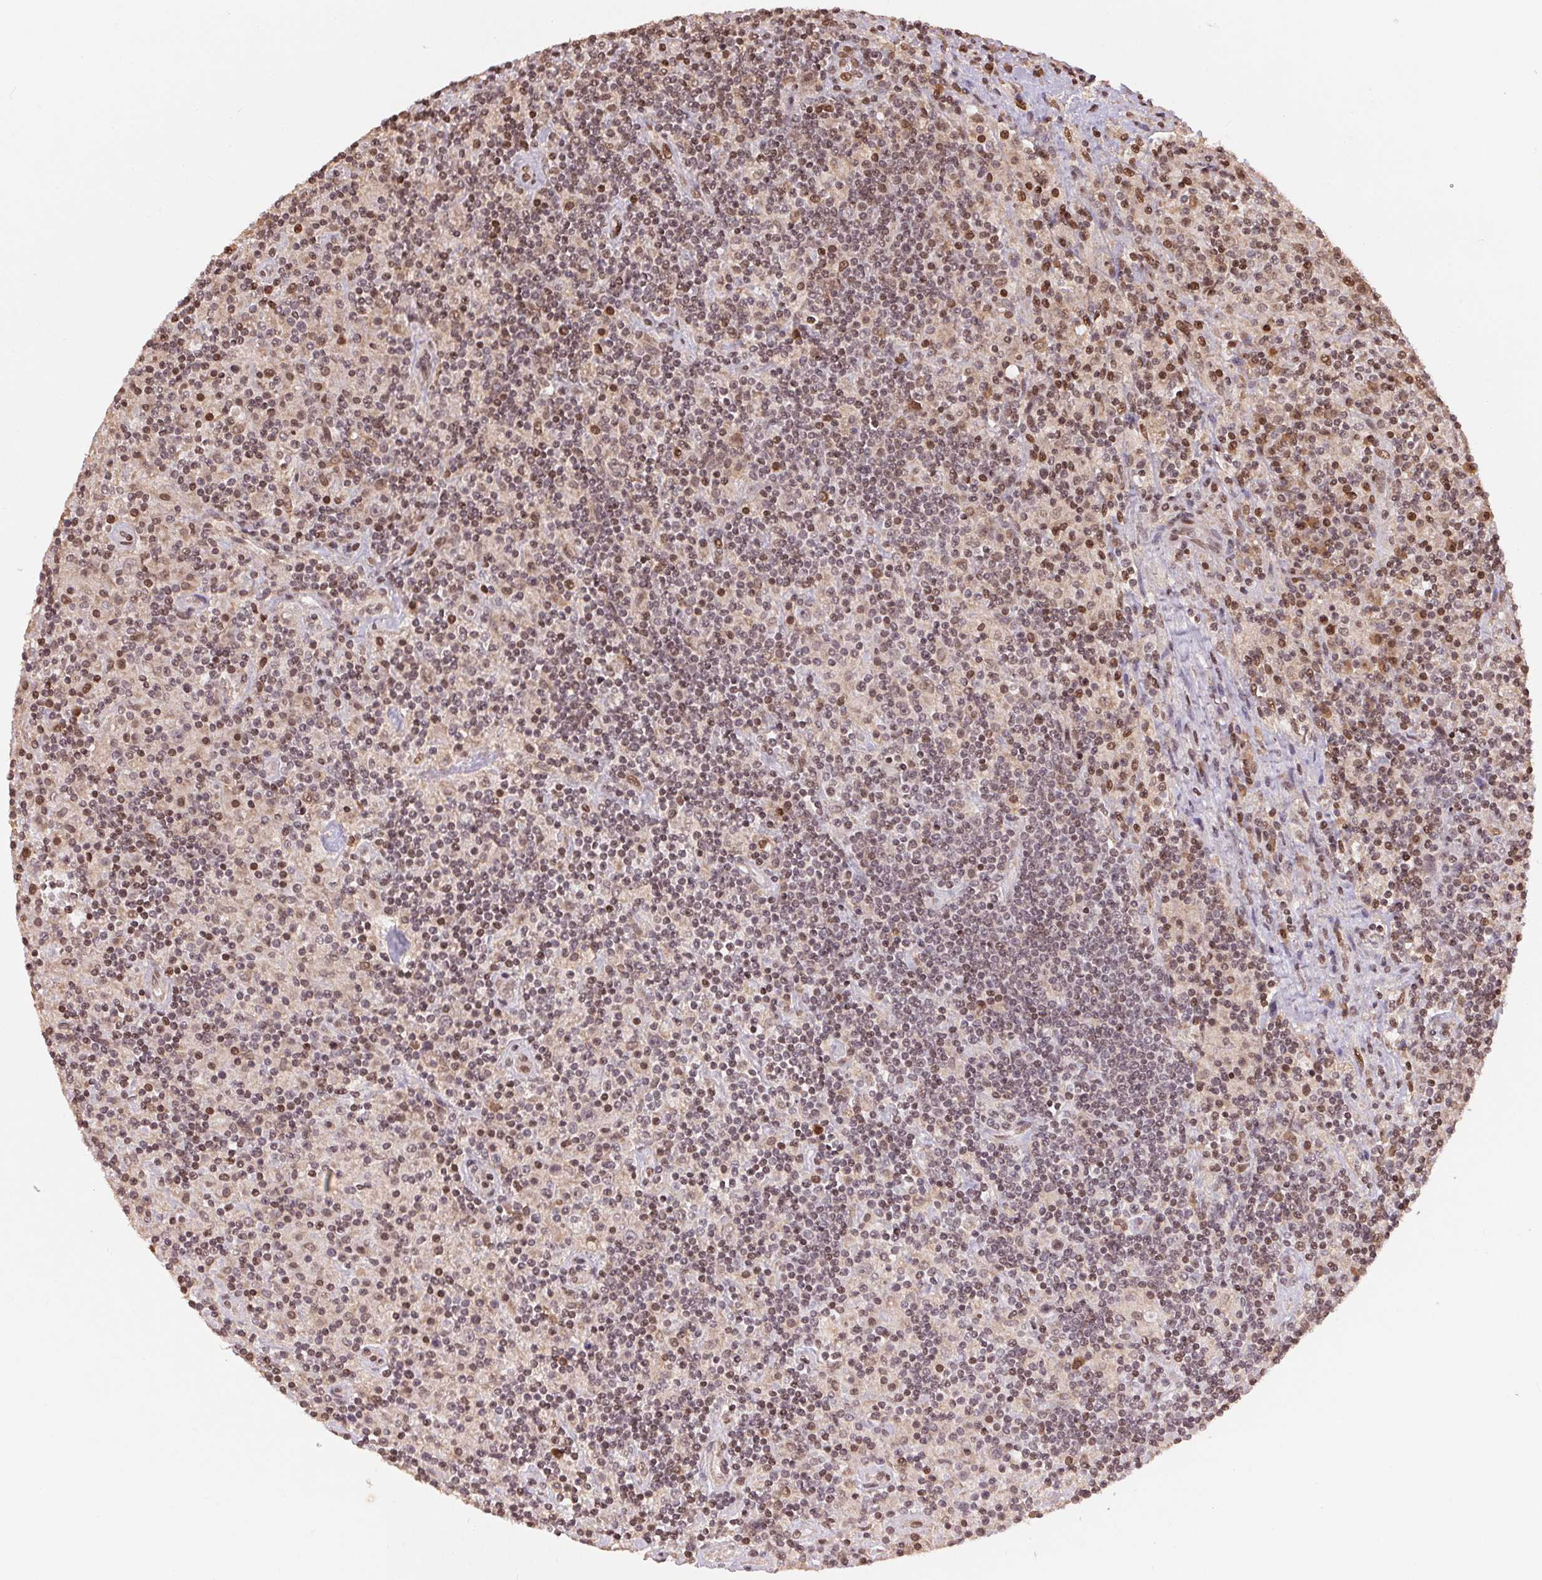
{"staining": {"intensity": "moderate", "quantity": ">75%", "location": "nuclear"}, "tissue": "lymphoma", "cell_type": "Tumor cells", "image_type": "cancer", "snomed": [{"axis": "morphology", "description": "Hodgkin's disease, NOS"}, {"axis": "topography", "description": "Lymph node"}], "caption": "DAB immunohistochemical staining of Hodgkin's disease displays moderate nuclear protein staining in approximately >75% of tumor cells. The staining was performed using DAB (3,3'-diaminobenzidine) to visualize the protein expression in brown, while the nuclei were stained in blue with hematoxylin (Magnification: 20x).", "gene": "MAPKAPK2", "patient": {"sex": "male", "age": 70}}